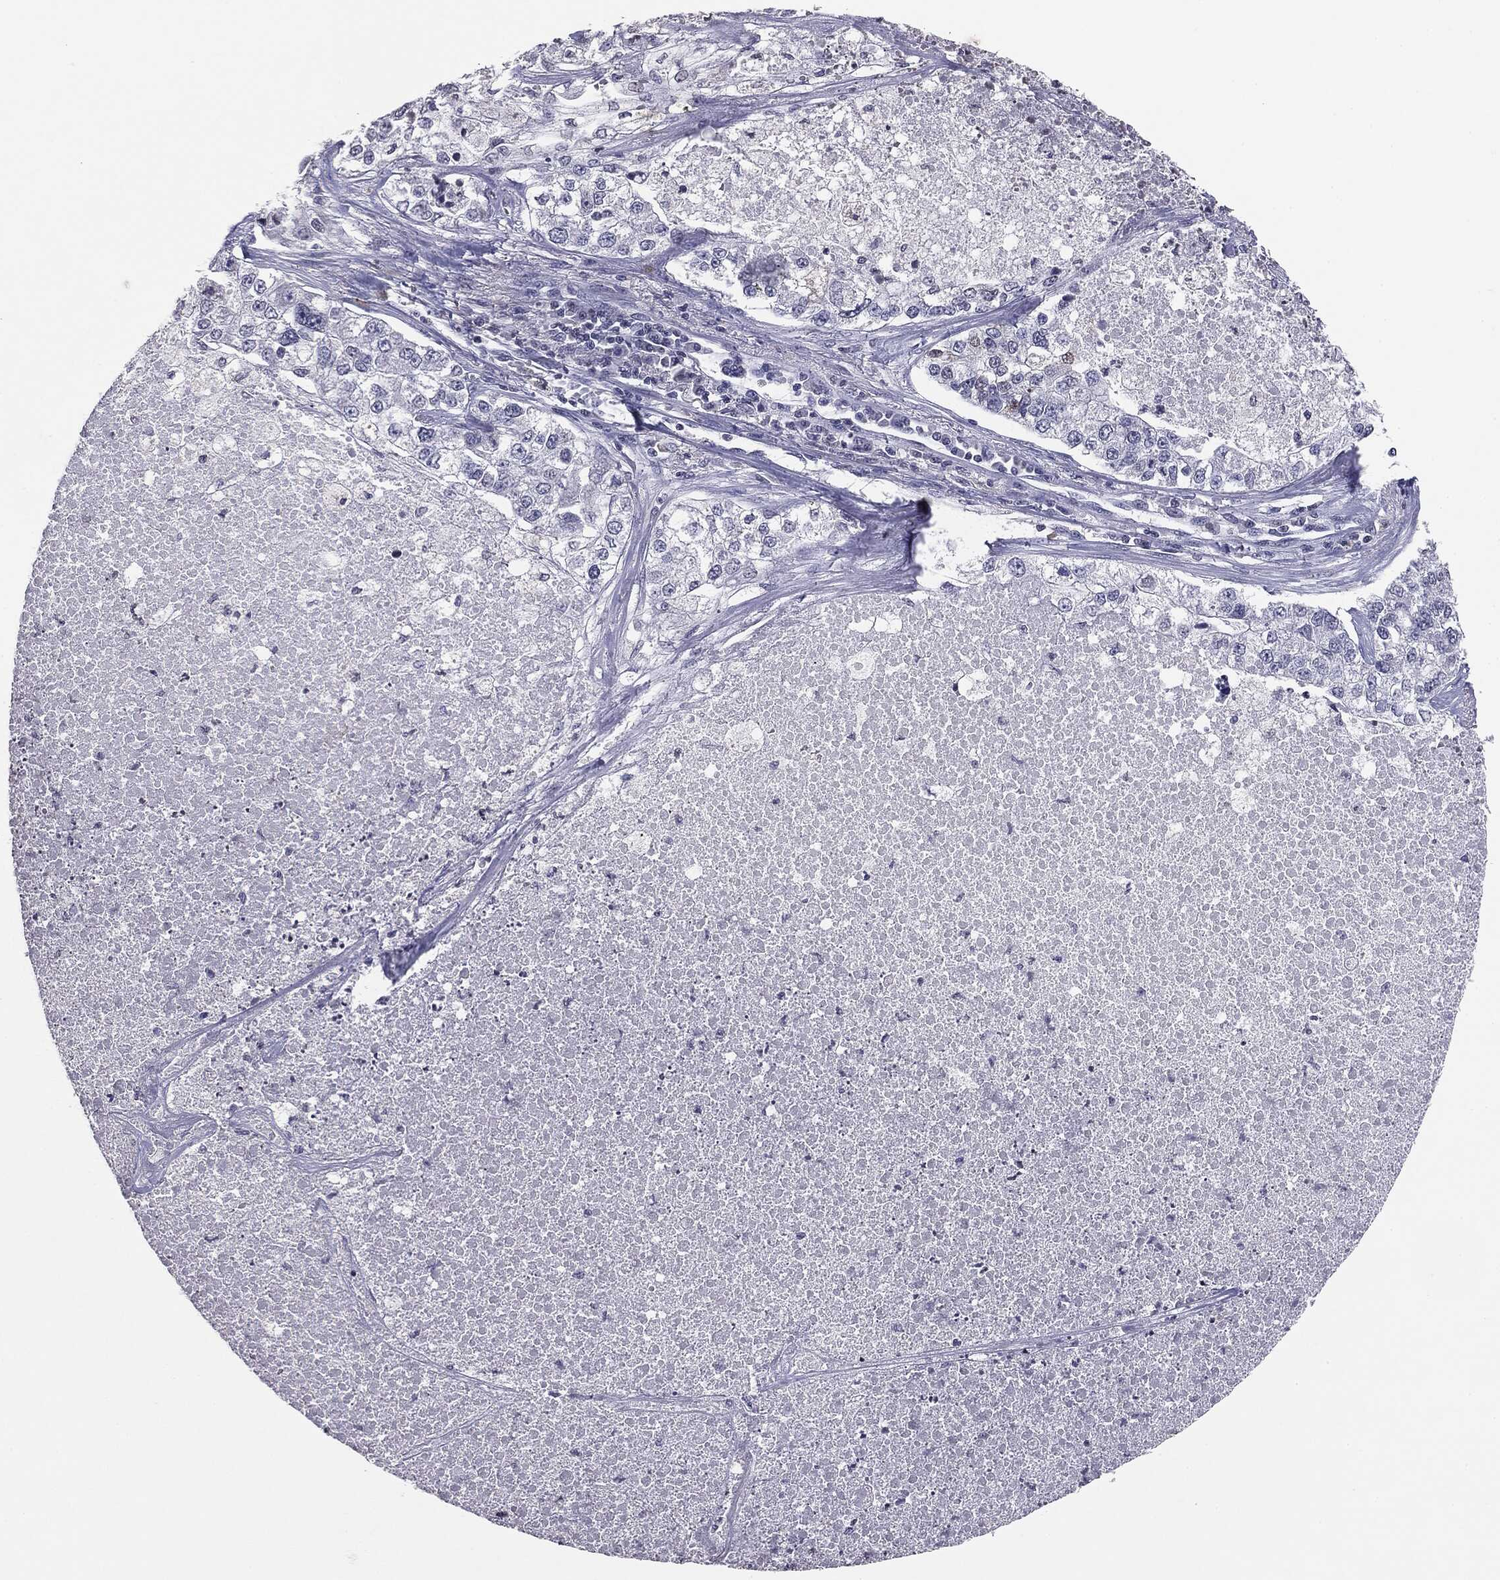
{"staining": {"intensity": "negative", "quantity": "none", "location": "none"}, "tissue": "lung cancer", "cell_type": "Tumor cells", "image_type": "cancer", "snomed": [{"axis": "morphology", "description": "Adenocarcinoma, NOS"}, {"axis": "topography", "description": "Lung"}], "caption": "A high-resolution photomicrograph shows immunohistochemistry (IHC) staining of lung cancer (adenocarcinoma), which reveals no significant positivity in tumor cells.", "gene": "SERPINB4", "patient": {"sex": "male", "age": 49}}